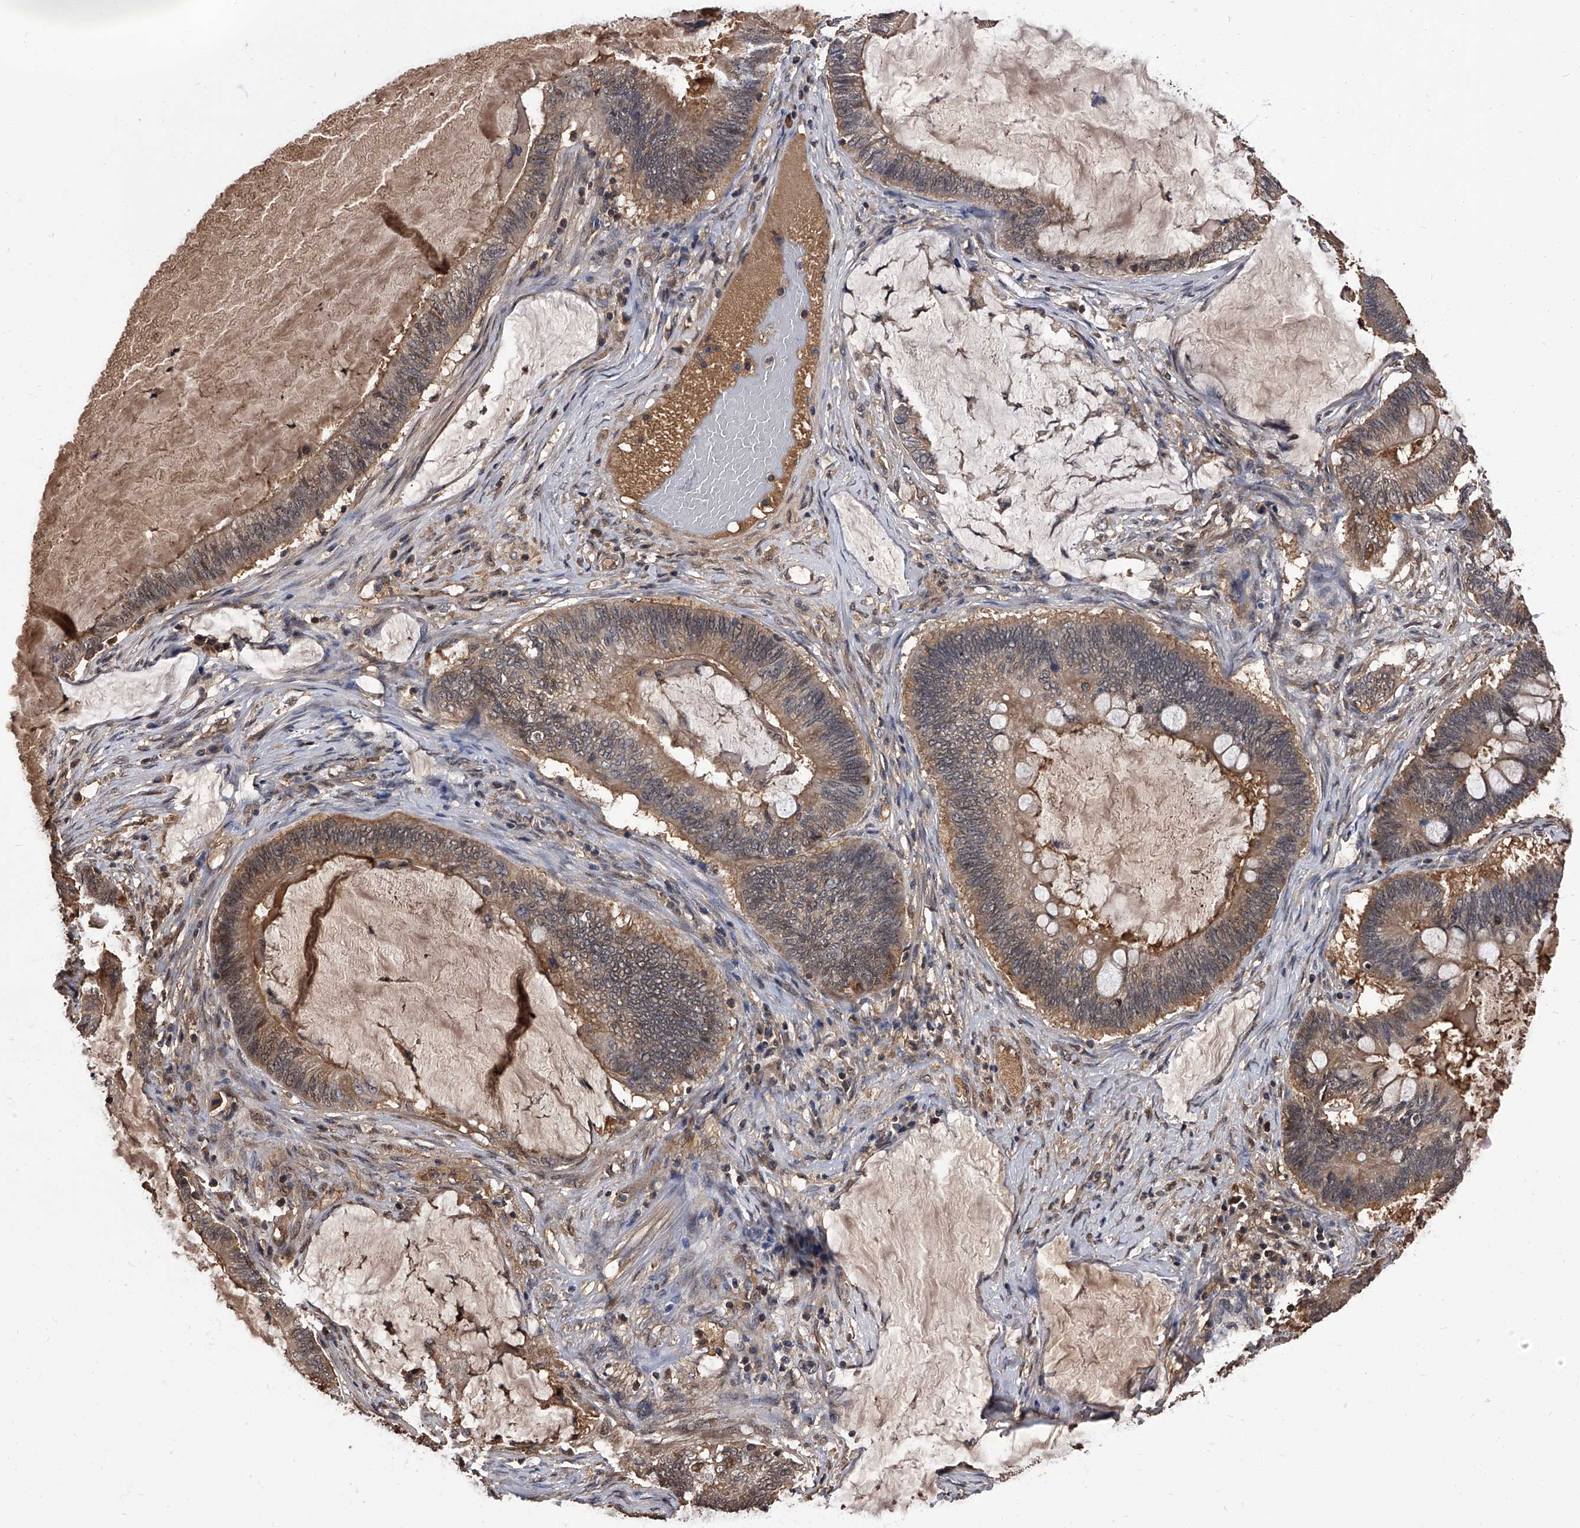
{"staining": {"intensity": "weak", "quantity": ">75%", "location": "cytoplasmic/membranous,nuclear"}, "tissue": "ovarian cancer", "cell_type": "Tumor cells", "image_type": "cancer", "snomed": [{"axis": "morphology", "description": "Cystadenocarcinoma, mucinous, NOS"}, {"axis": "topography", "description": "Ovary"}], "caption": "IHC of human ovarian cancer (mucinous cystadenocarcinoma) displays low levels of weak cytoplasmic/membranous and nuclear expression in about >75% of tumor cells. (Brightfield microscopy of DAB IHC at high magnification).", "gene": "SLC18B1", "patient": {"sex": "female", "age": 61}}